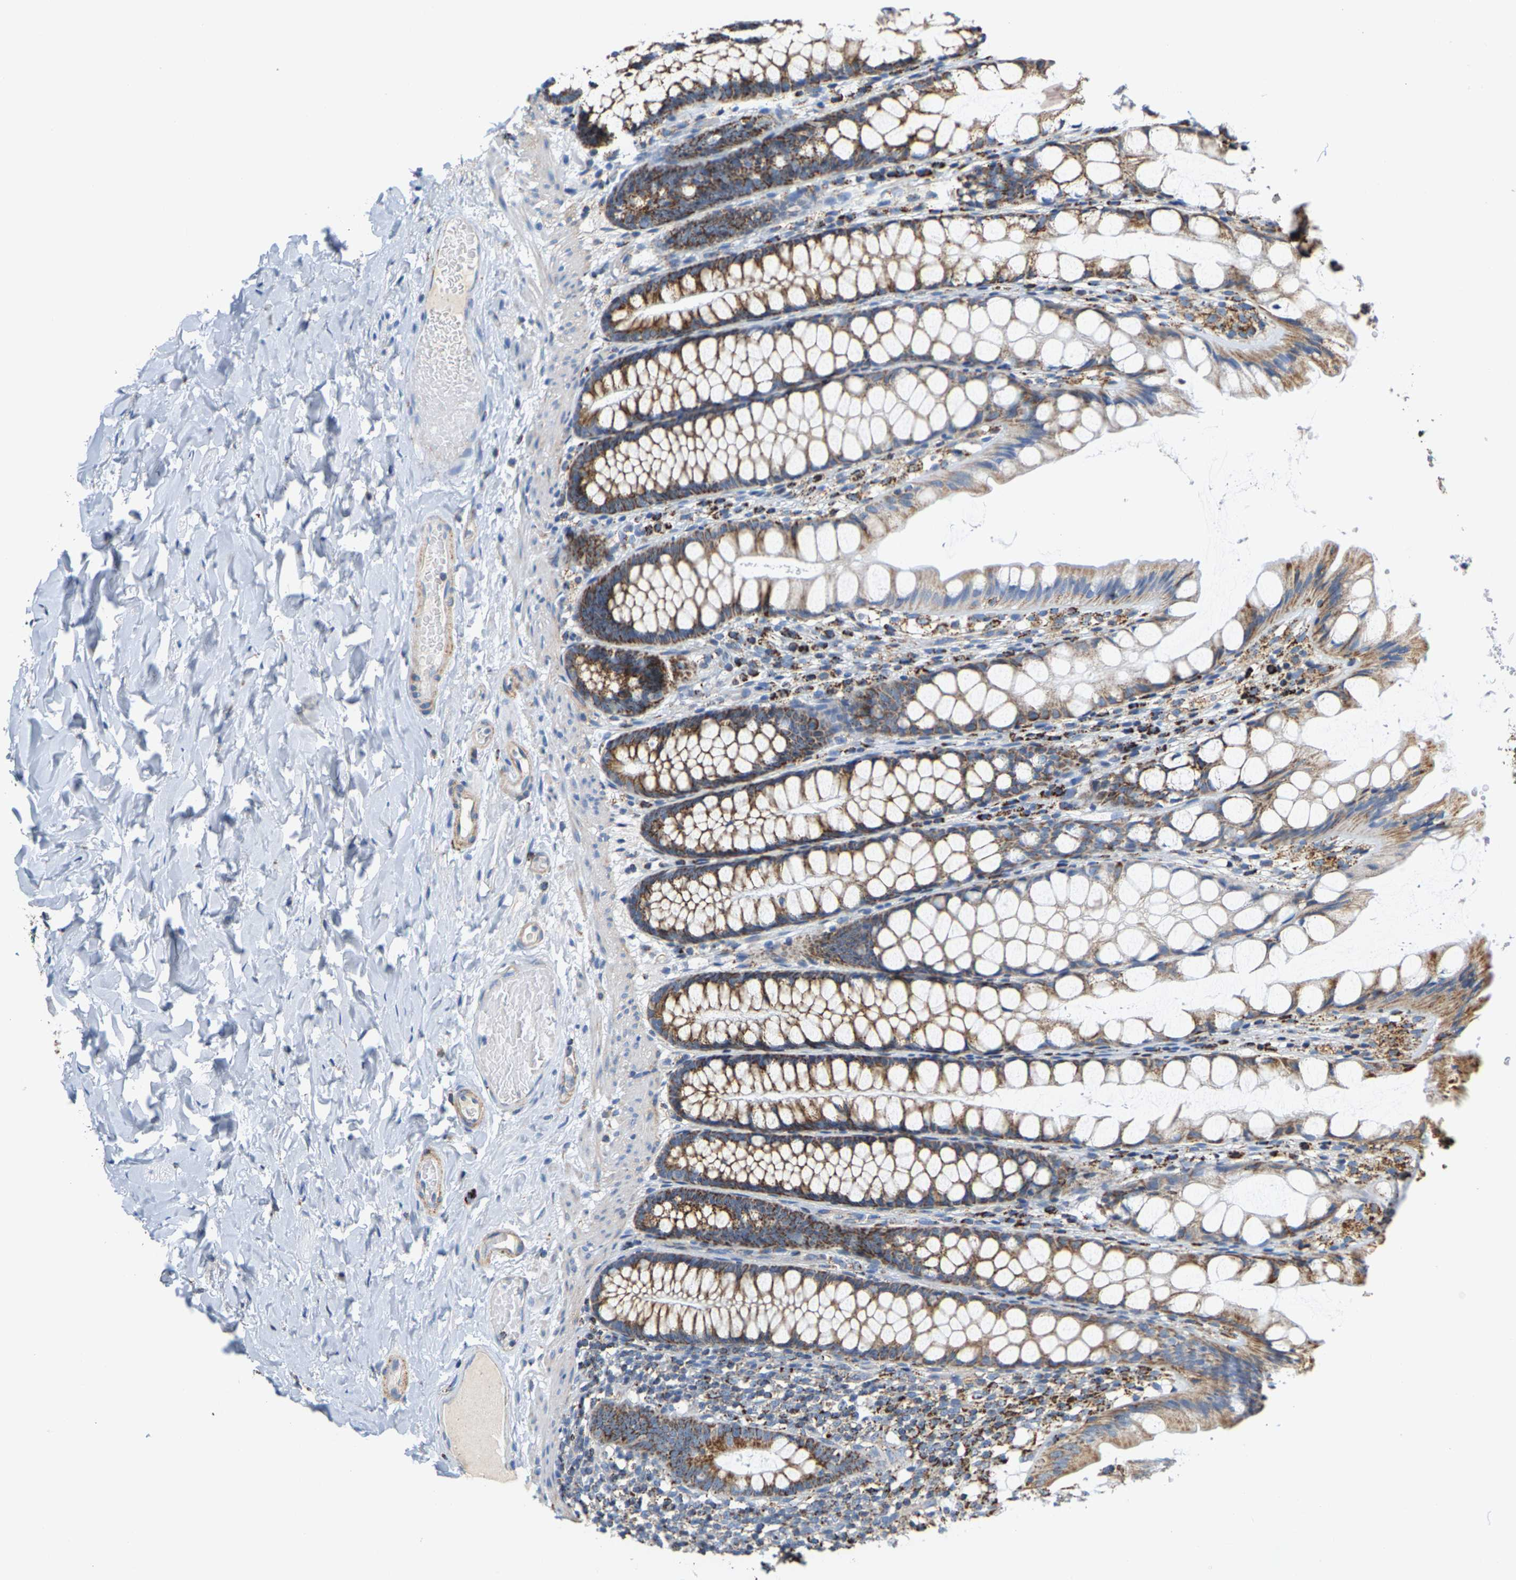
{"staining": {"intensity": "weak", "quantity": ">75%", "location": "cytoplasmic/membranous"}, "tissue": "colon", "cell_type": "Endothelial cells", "image_type": "normal", "snomed": [{"axis": "morphology", "description": "Normal tissue, NOS"}, {"axis": "topography", "description": "Colon"}], "caption": "Immunohistochemical staining of benign colon exhibits weak cytoplasmic/membranous protein expression in about >75% of endothelial cells.", "gene": "SHMT2", "patient": {"sex": "male", "age": 47}}